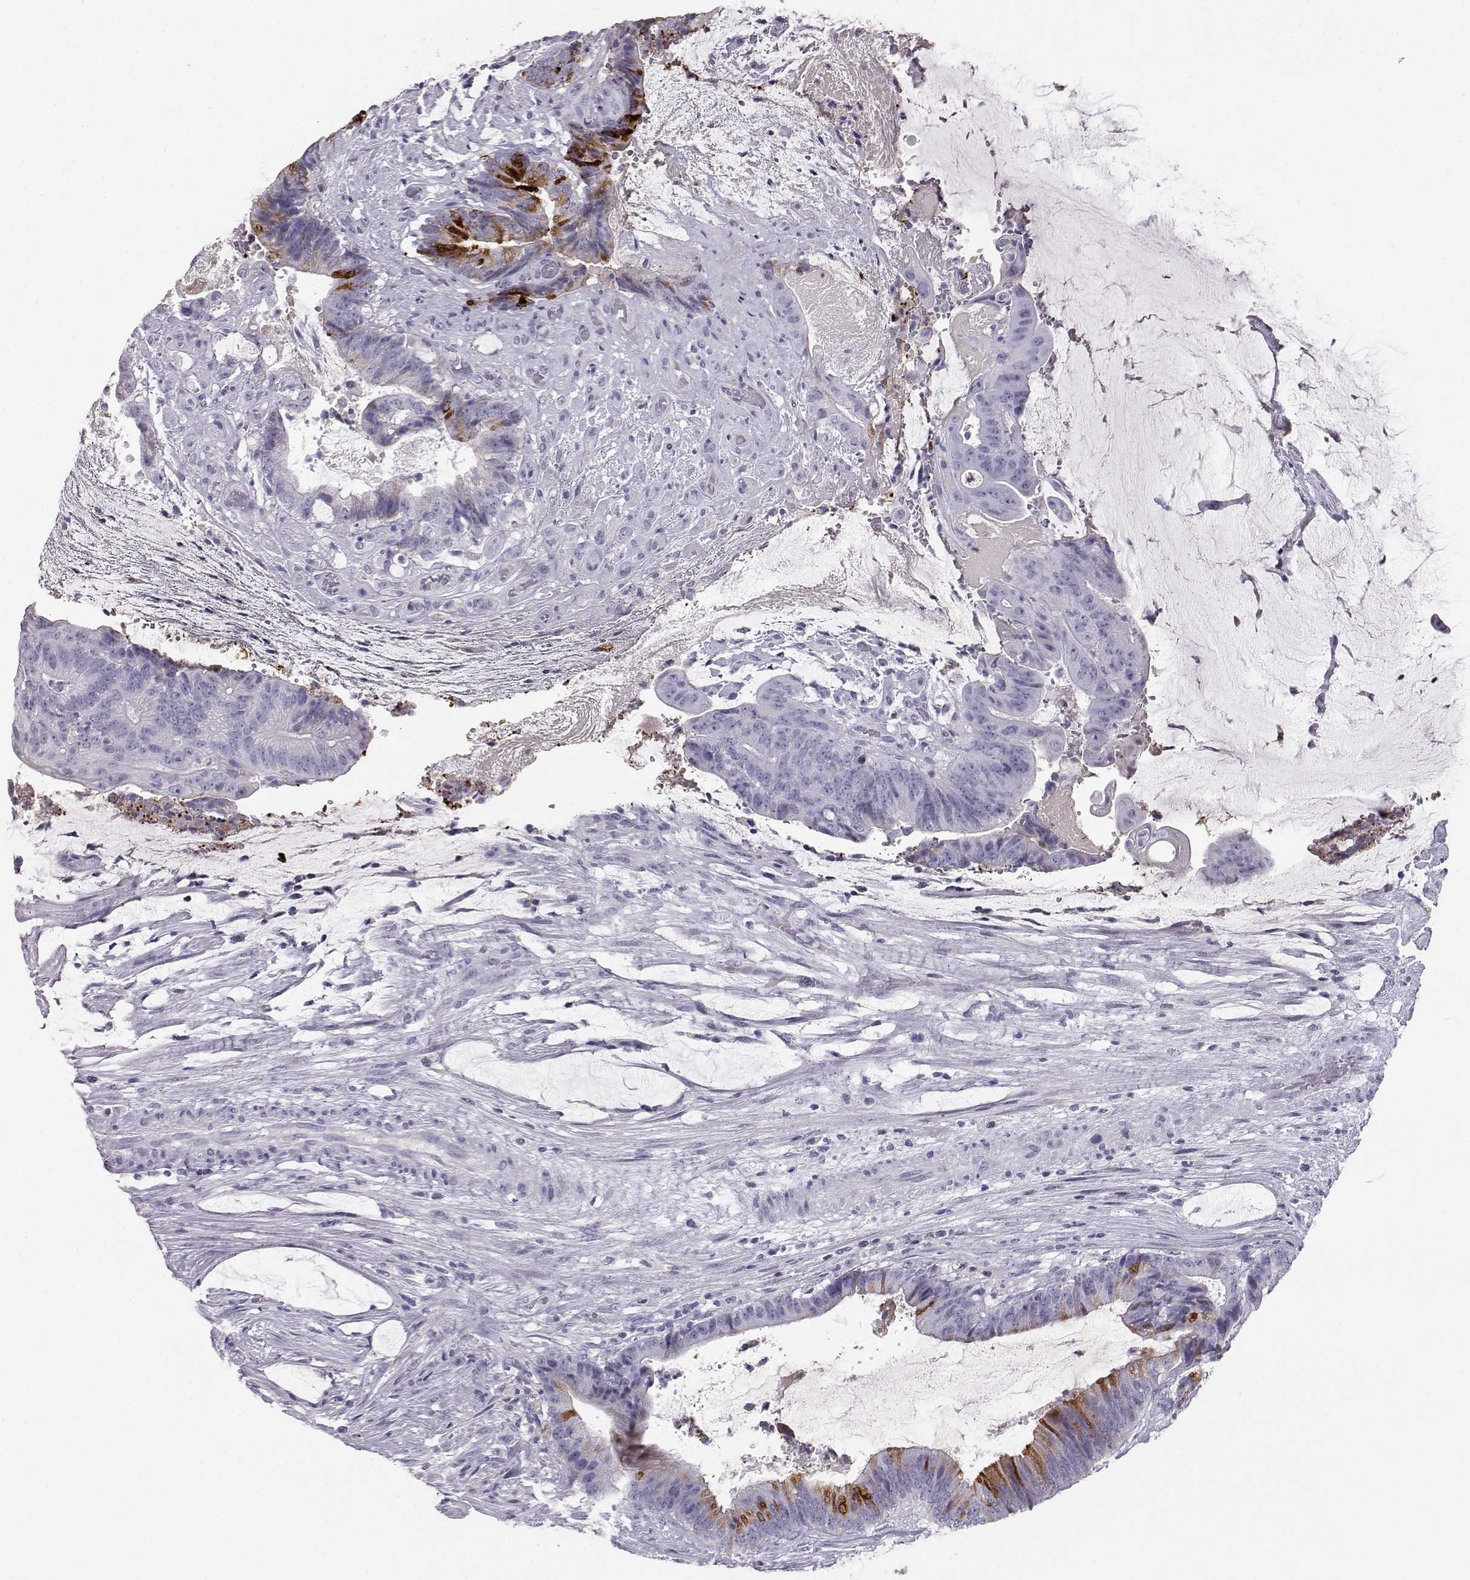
{"staining": {"intensity": "strong", "quantity": "<25%", "location": "cytoplasmic/membranous"}, "tissue": "colorectal cancer", "cell_type": "Tumor cells", "image_type": "cancer", "snomed": [{"axis": "morphology", "description": "Adenocarcinoma, NOS"}, {"axis": "topography", "description": "Colon"}], "caption": "Immunohistochemical staining of colorectal adenocarcinoma exhibits medium levels of strong cytoplasmic/membranous protein staining in approximately <25% of tumor cells. (brown staining indicates protein expression, while blue staining denotes nuclei).", "gene": "ITLN2", "patient": {"sex": "female", "age": 43}}